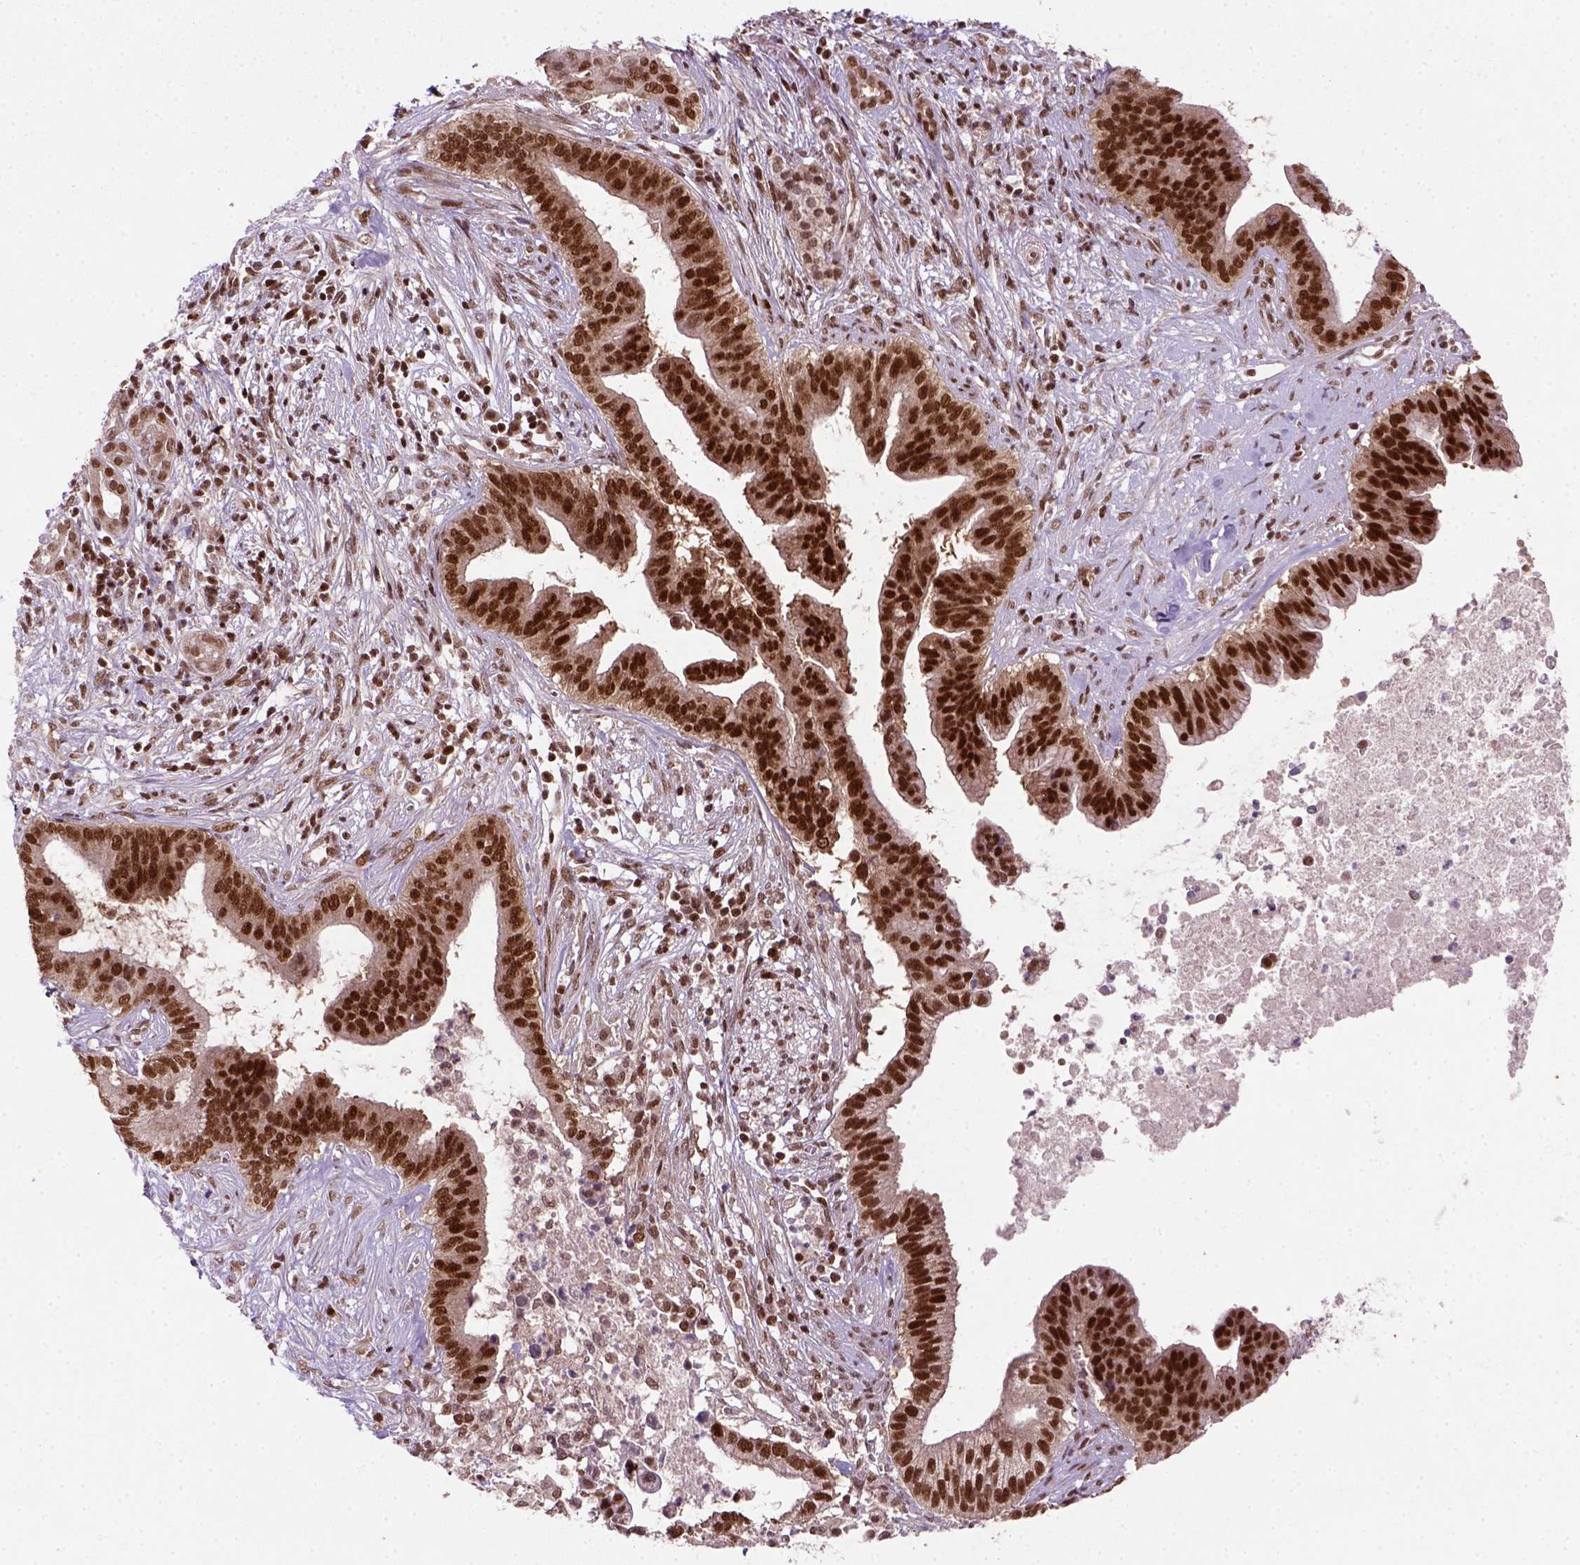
{"staining": {"intensity": "strong", "quantity": ">75%", "location": "nuclear"}, "tissue": "pancreatic cancer", "cell_type": "Tumor cells", "image_type": "cancer", "snomed": [{"axis": "morphology", "description": "Adenocarcinoma, NOS"}, {"axis": "topography", "description": "Pancreas"}], "caption": "Human pancreatic cancer (adenocarcinoma) stained with a protein marker exhibits strong staining in tumor cells.", "gene": "MGMT", "patient": {"sex": "male", "age": 61}}